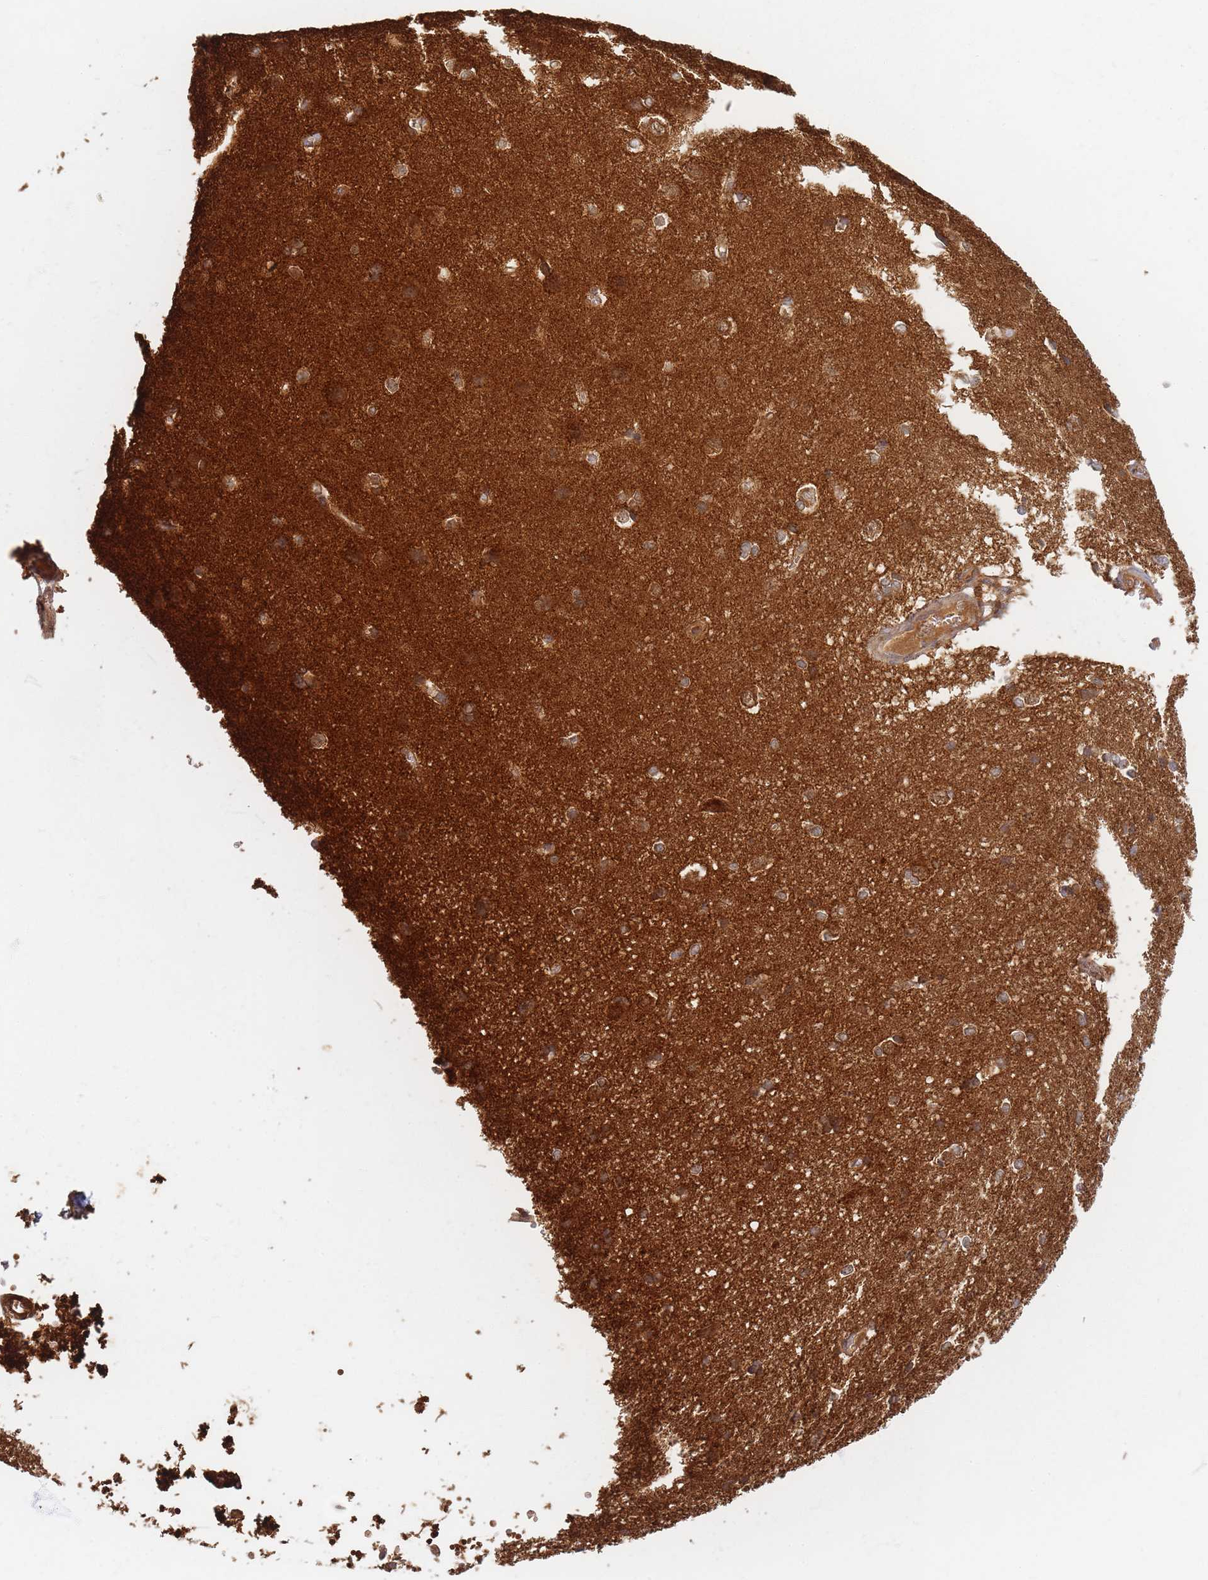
{"staining": {"intensity": "moderate", "quantity": ">75%", "location": "cytoplasmic/membranous"}, "tissue": "cerebral cortex", "cell_type": "Endothelial cells", "image_type": "normal", "snomed": [{"axis": "morphology", "description": "Normal tissue, NOS"}, {"axis": "topography", "description": "Cerebral cortex"}], "caption": "Immunohistochemical staining of unremarkable human cerebral cortex exhibits >75% levels of moderate cytoplasmic/membranous protein staining in approximately >75% of endothelial cells. The staining is performed using DAB brown chromogen to label protein expression. The nuclei are counter-stained blue using hematoxylin.", "gene": "RADX", "patient": {"sex": "male", "age": 37}}